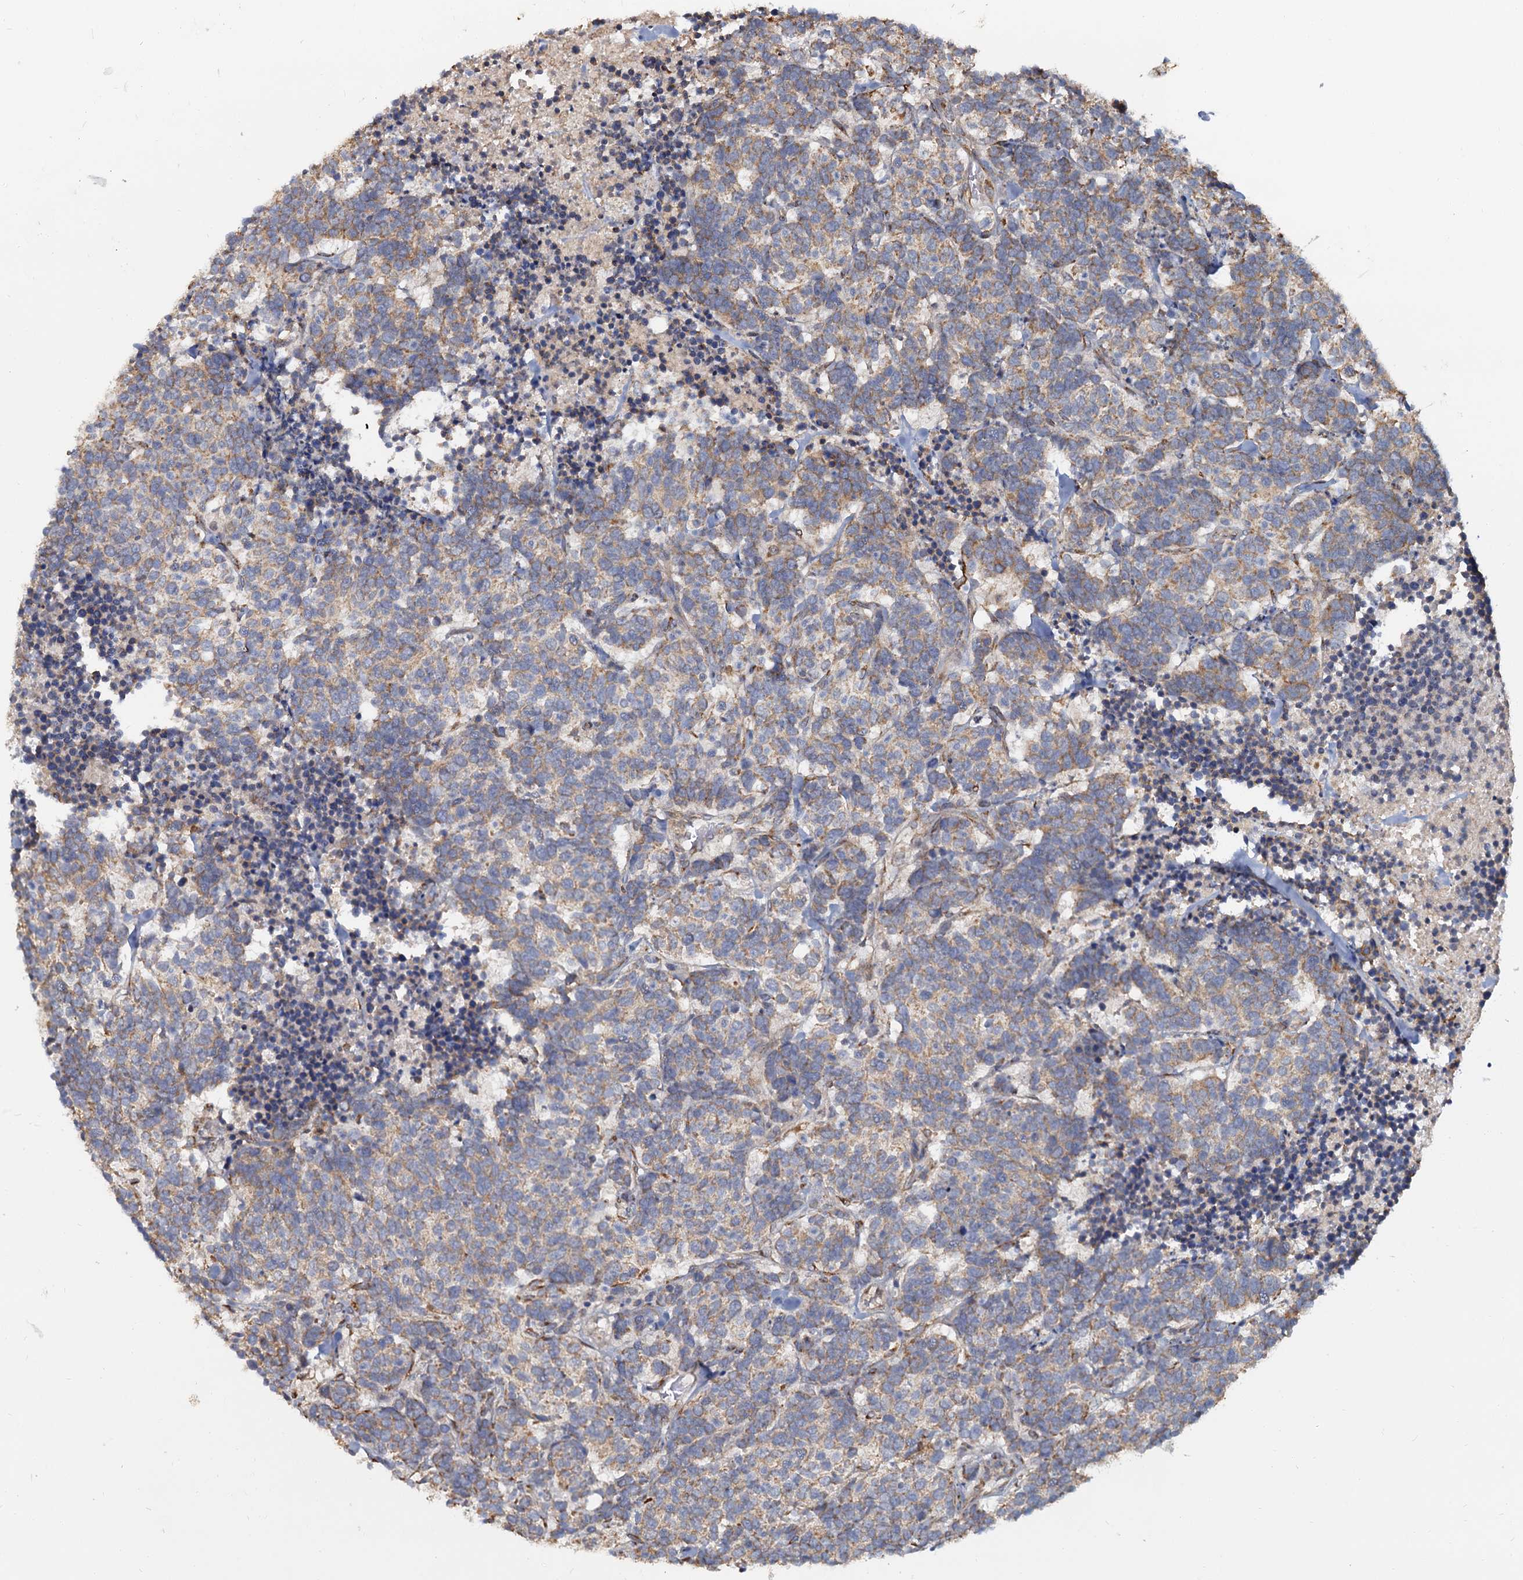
{"staining": {"intensity": "moderate", "quantity": ">75%", "location": "cytoplasmic/membranous"}, "tissue": "carcinoid", "cell_type": "Tumor cells", "image_type": "cancer", "snomed": [{"axis": "morphology", "description": "Carcinoma, NOS"}, {"axis": "morphology", "description": "Carcinoid, malignant, NOS"}, {"axis": "topography", "description": "Urinary bladder"}], "caption": "Immunohistochemical staining of malignant carcinoid shows moderate cytoplasmic/membranous protein positivity in approximately >75% of tumor cells.", "gene": "LRRC51", "patient": {"sex": "male", "age": 57}}